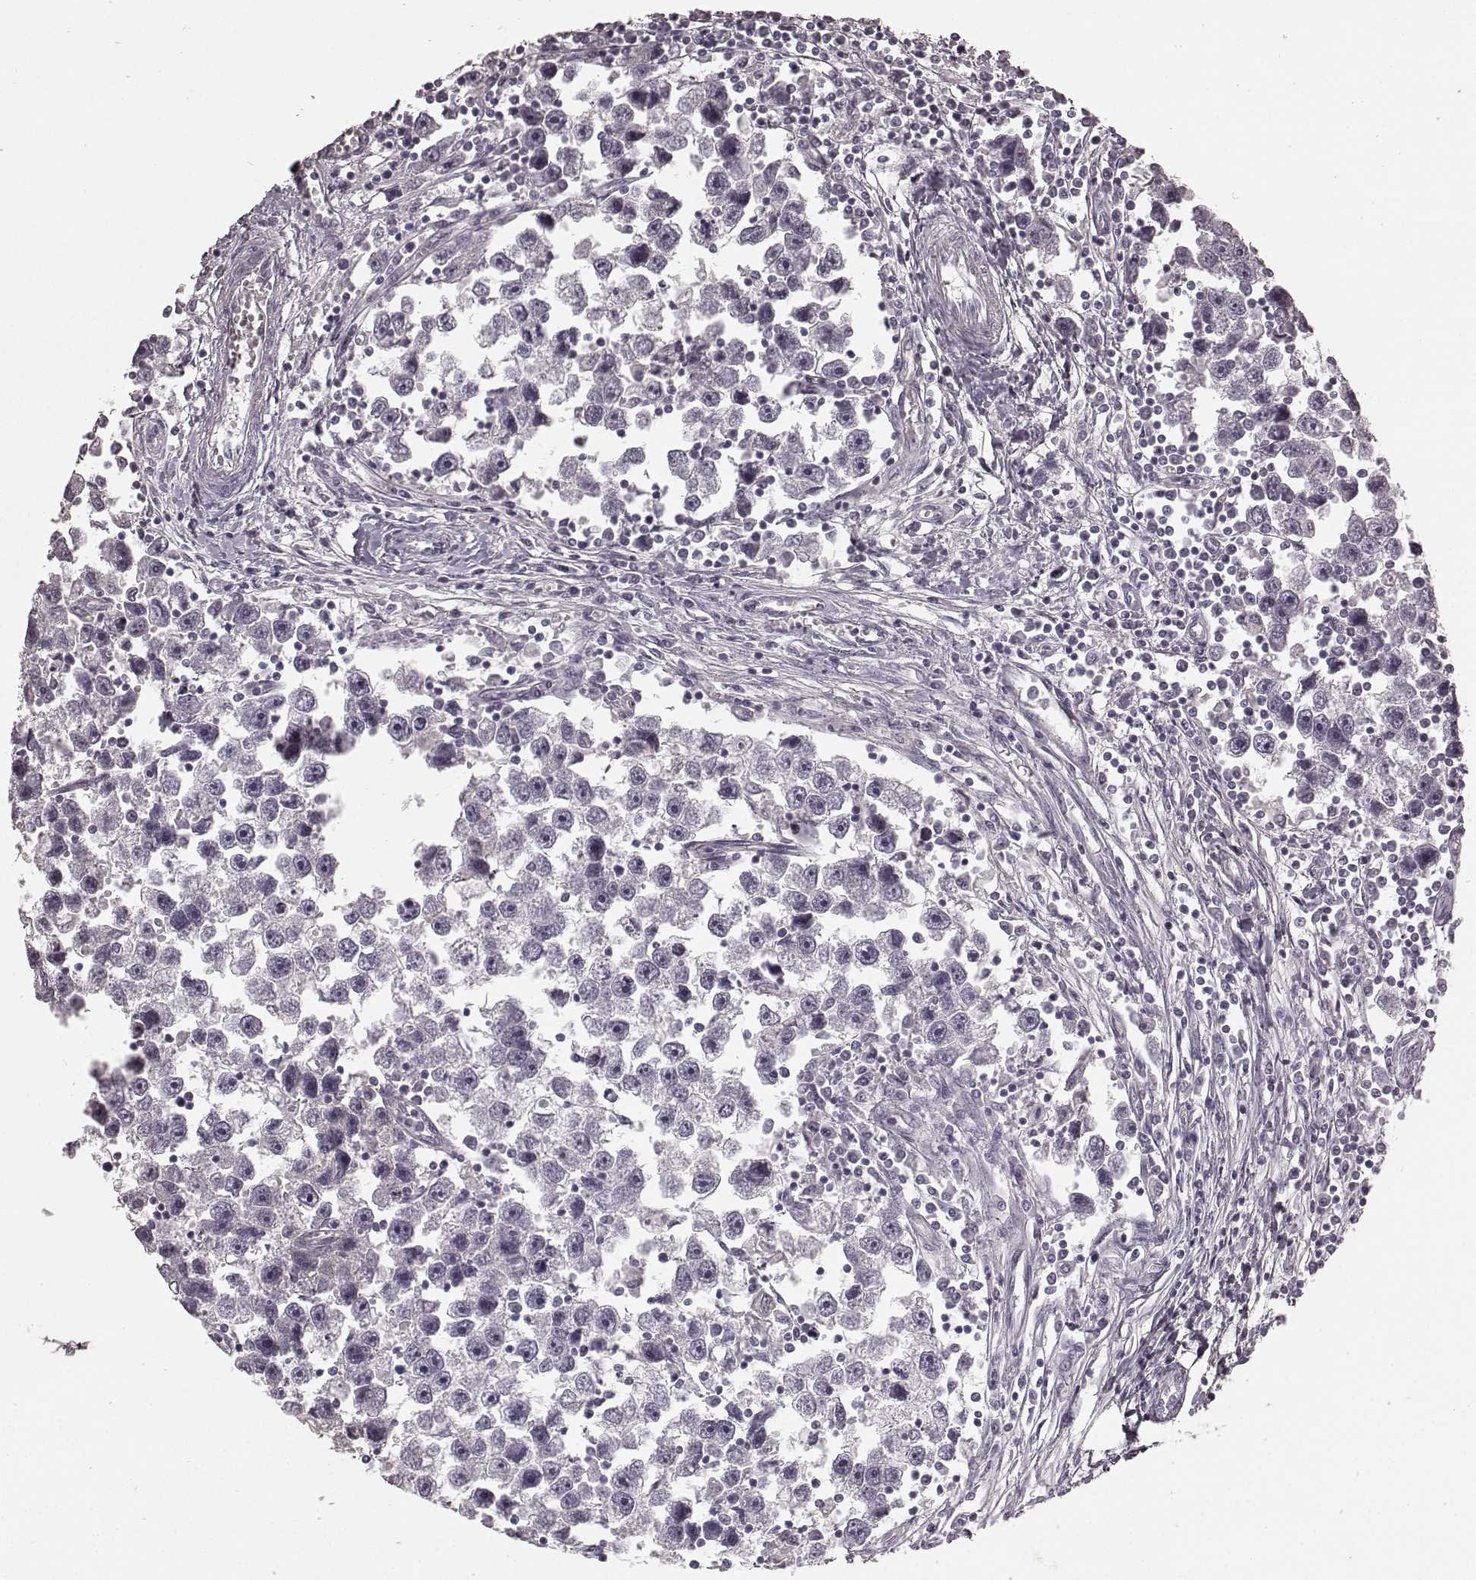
{"staining": {"intensity": "negative", "quantity": "none", "location": "none"}, "tissue": "testis cancer", "cell_type": "Tumor cells", "image_type": "cancer", "snomed": [{"axis": "morphology", "description": "Seminoma, NOS"}, {"axis": "topography", "description": "Testis"}], "caption": "This histopathology image is of testis cancer stained with immunohistochemistry to label a protein in brown with the nuclei are counter-stained blue. There is no expression in tumor cells.", "gene": "TMPRSS15", "patient": {"sex": "male", "age": 30}}